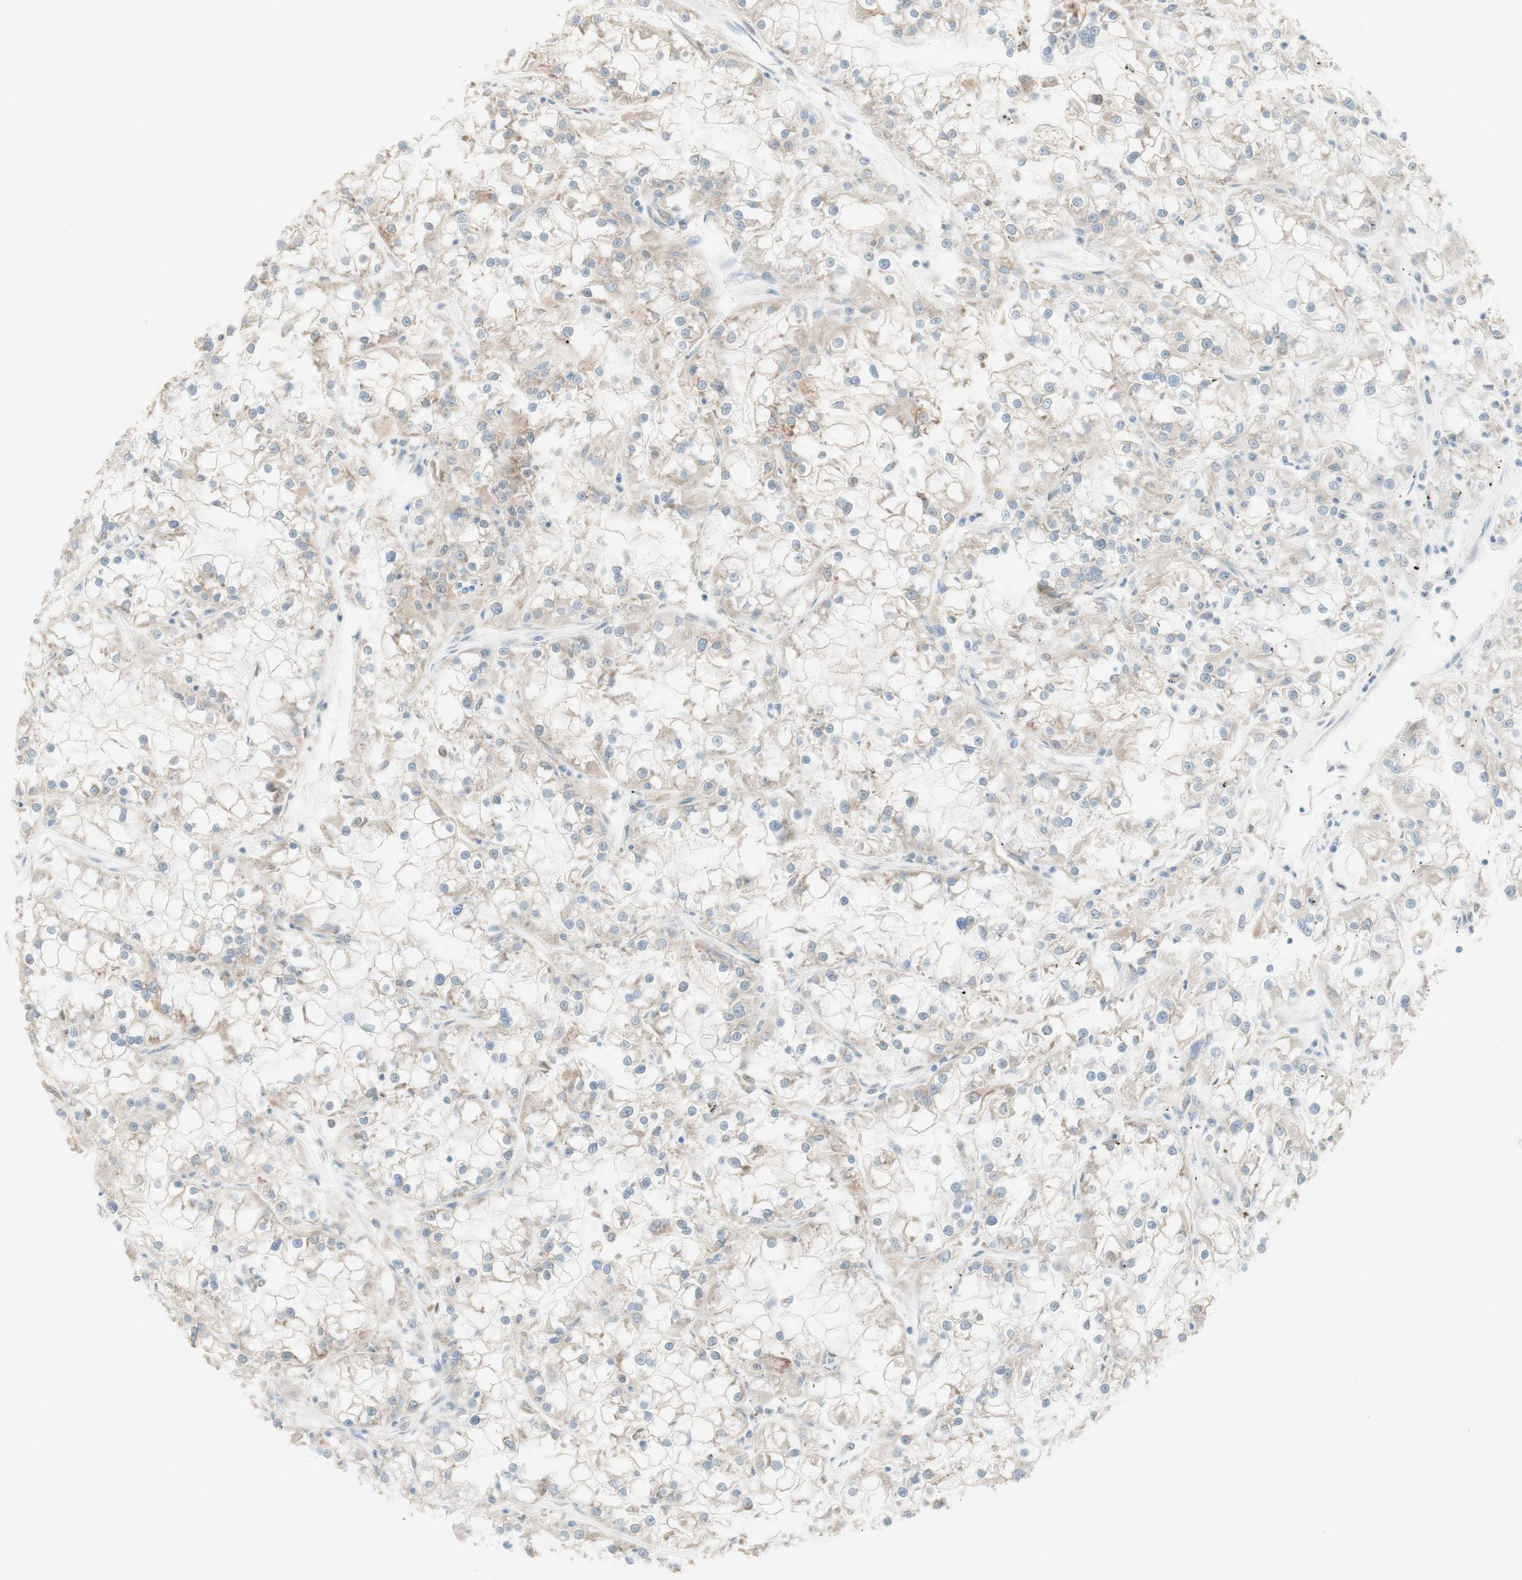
{"staining": {"intensity": "weak", "quantity": "25%-75%", "location": "cytoplasmic/membranous"}, "tissue": "renal cancer", "cell_type": "Tumor cells", "image_type": "cancer", "snomed": [{"axis": "morphology", "description": "Adenocarcinoma, NOS"}, {"axis": "topography", "description": "Kidney"}], "caption": "Renal cancer stained with a protein marker demonstrates weak staining in tumor cells.", "gene": "COMT", "patient": {"sex": "female", "age": 52}}